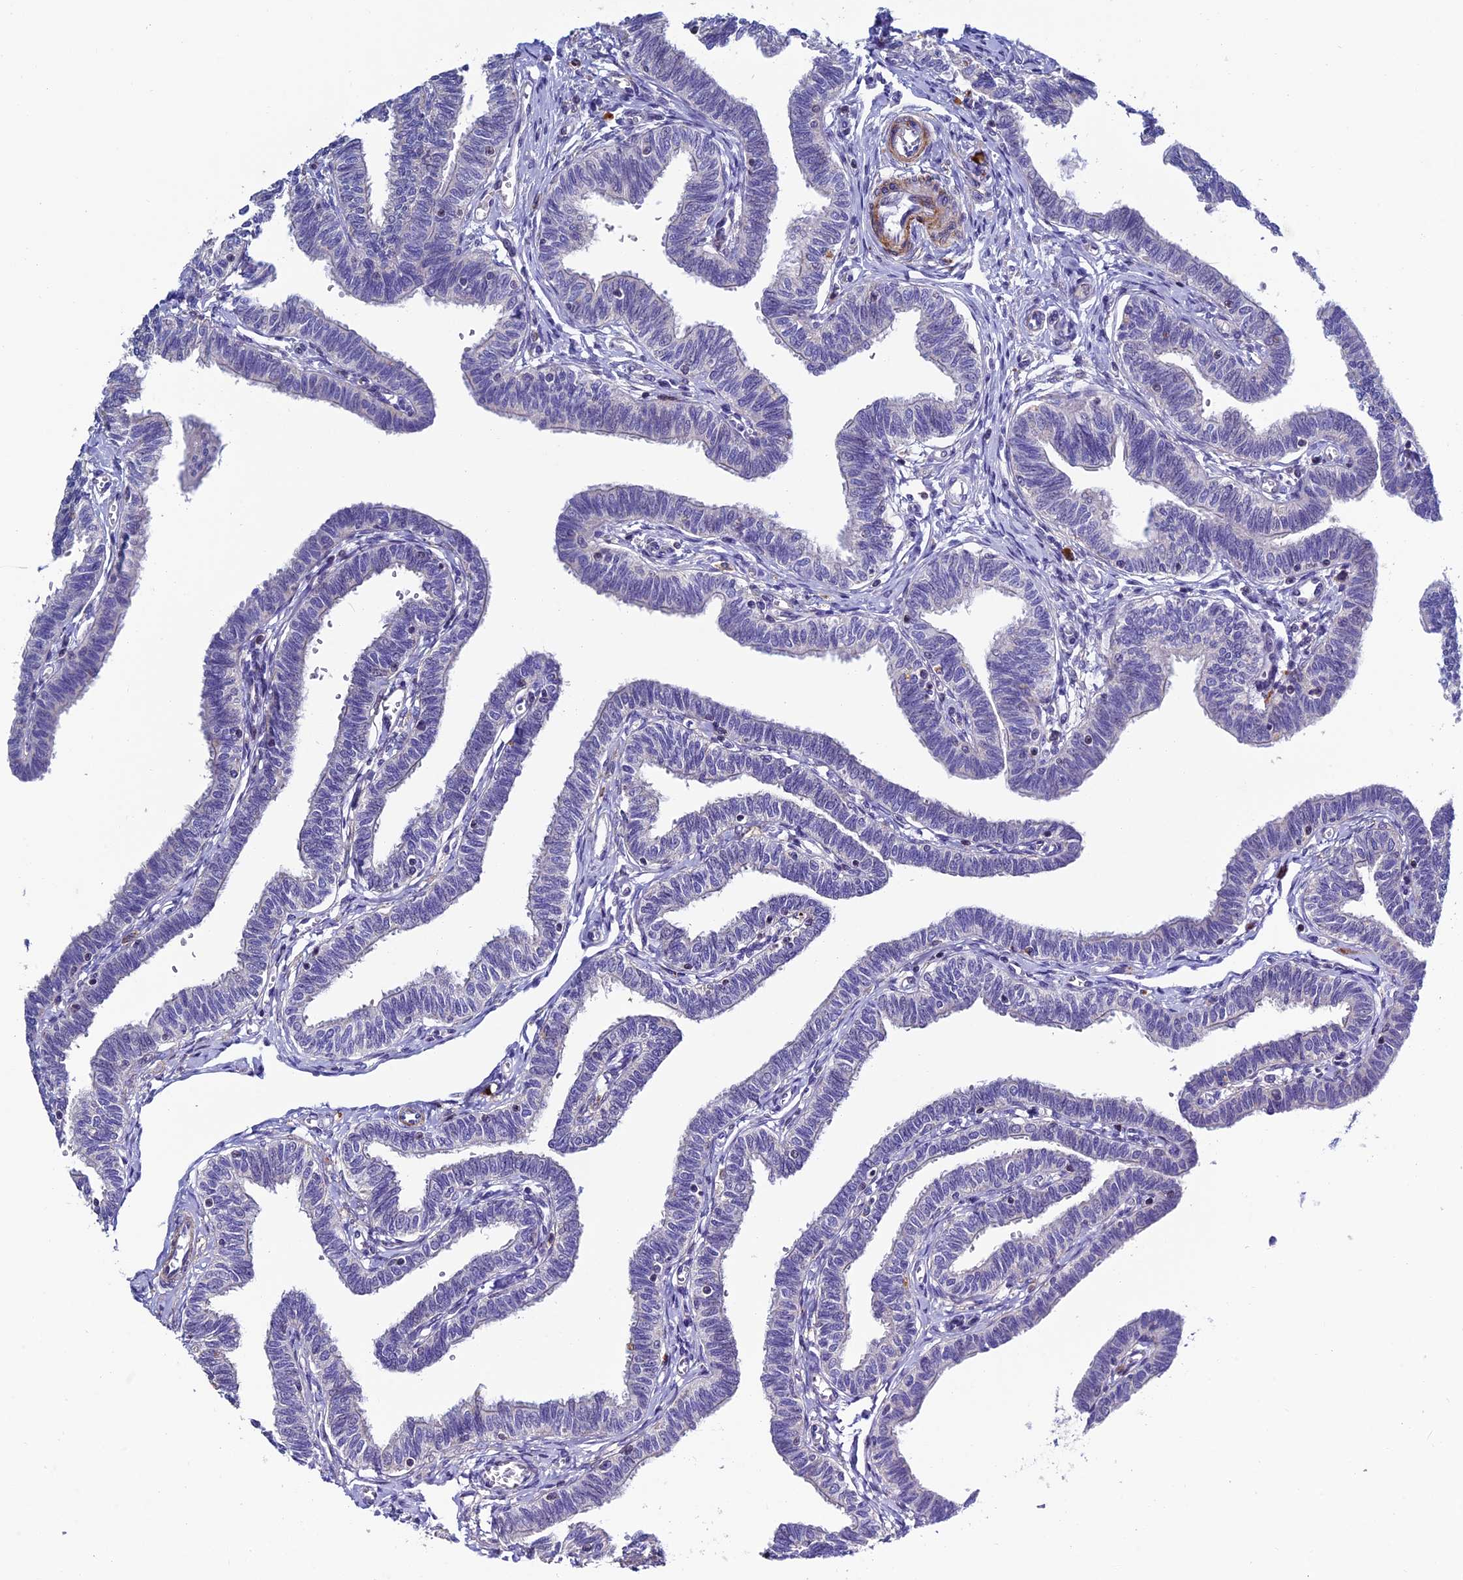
{"staining": {"intensity": "negative", "quantity": "none", "location": "none"}, "tissue": "fallopian tube", "cell_type": "Glandular cells", "image_type": "normal", "snomed": [{"axis": "morphology", "description": "Normal tissue, NOS"}, {"axis": "topography", "description": "Fallopian tube"}, {"axis": "topography", "description": "Ovary"}], "caption": "Immunohistochemistry (IHC) photomicrograph of benign fallopian tube: fallopian tube stained with DAB (3,3'-diaminobenzidine) demonstrates no significant protein expression in glandular cells.", "gene": "FAM178B", "patient": {"sex": "female", "age": 23}}